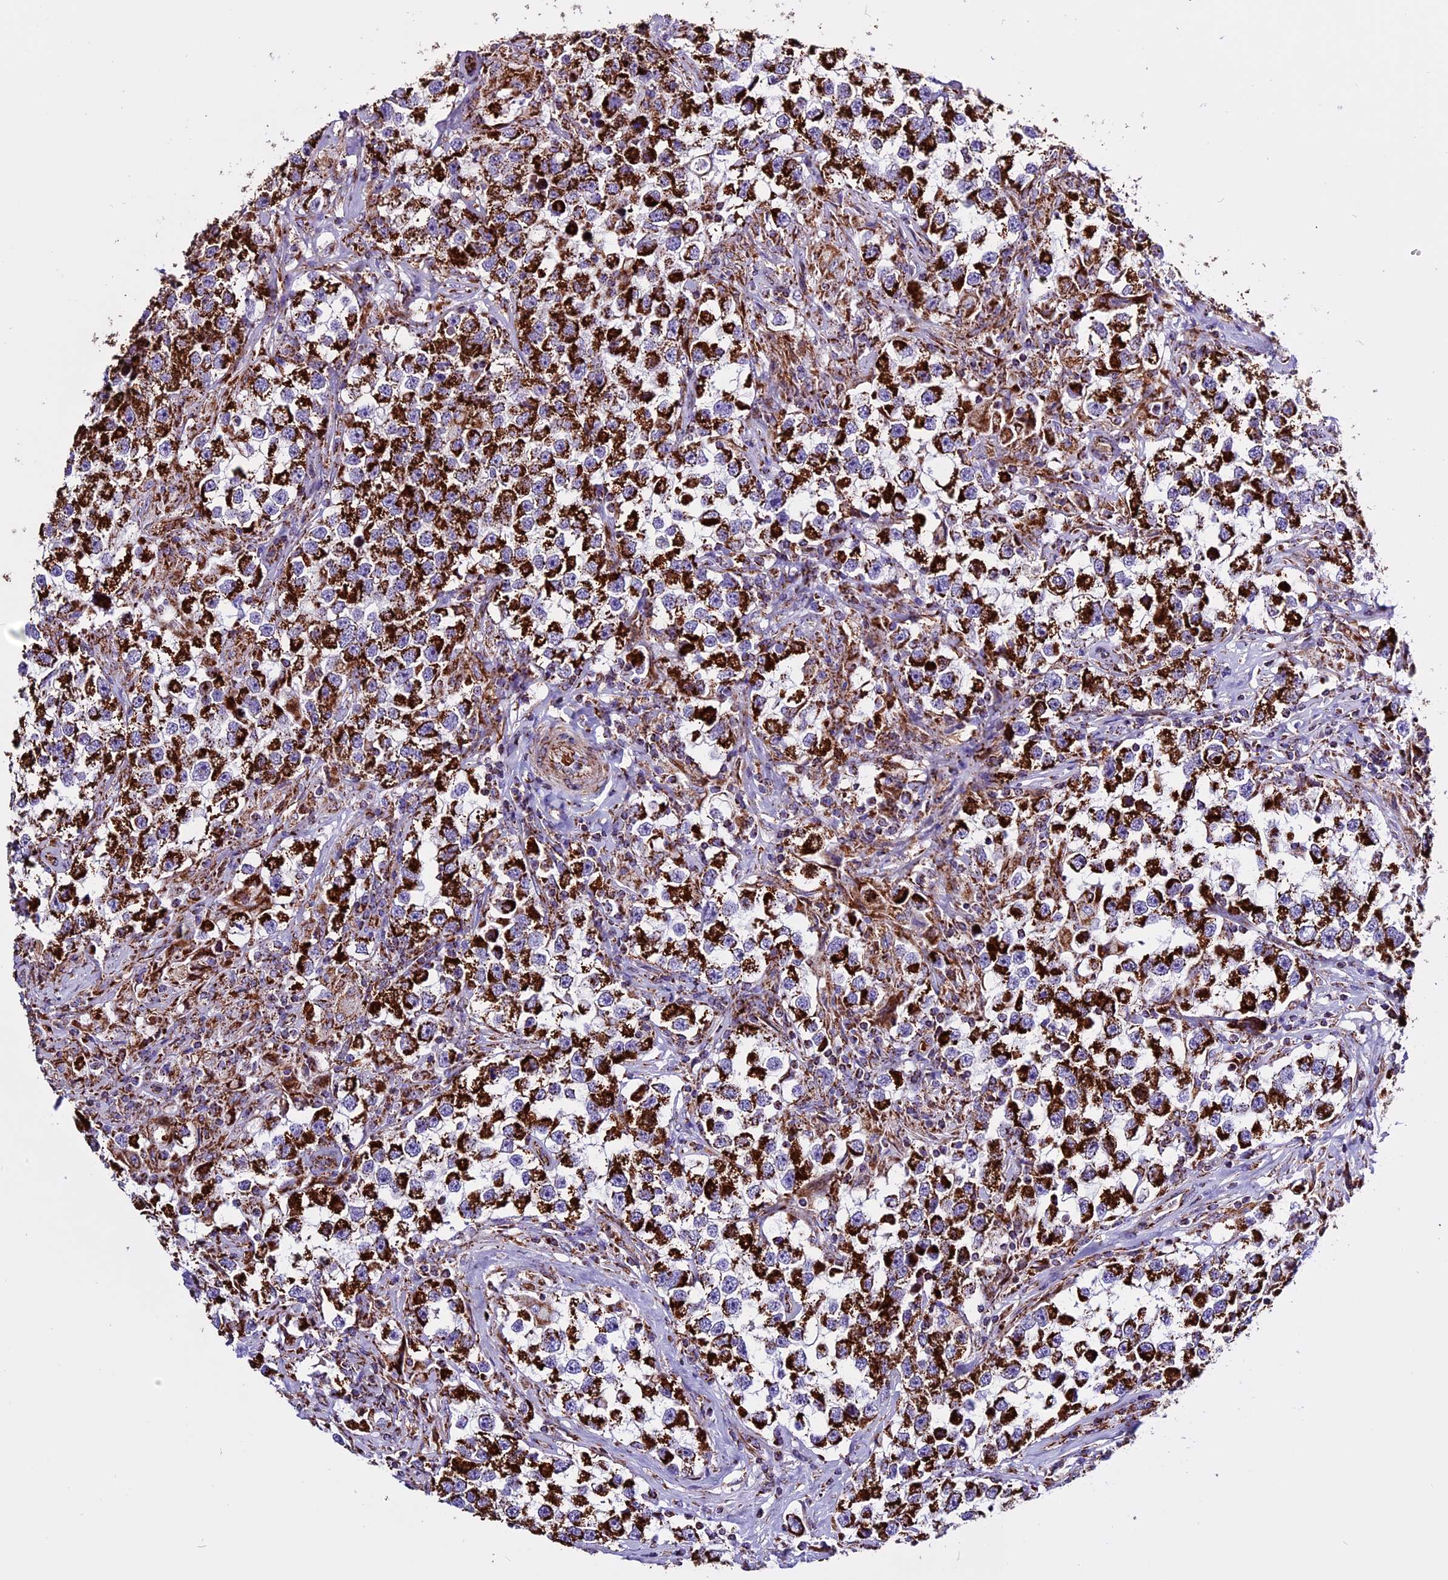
{"staining": {"intensity": "strong", "quantity": ">75%", "location": "cytoplasmic/membranous"}, "tissue": "testis cancer", "cell_type": "Tumor cells", "image_type": "cancer", "snomed": [{"axis": "morphology", "description": "Seminoma, NOS"}, {"axis": "topography", "description": "Testis"}], "caption": "Tumor cells demonstrate strong cytoplasmic/membranous positivity in approximately >75% of cells in testis cancer (seminoma).", "gene": "CX3CL1", "patient": {"sex": "male", "age": 46}}